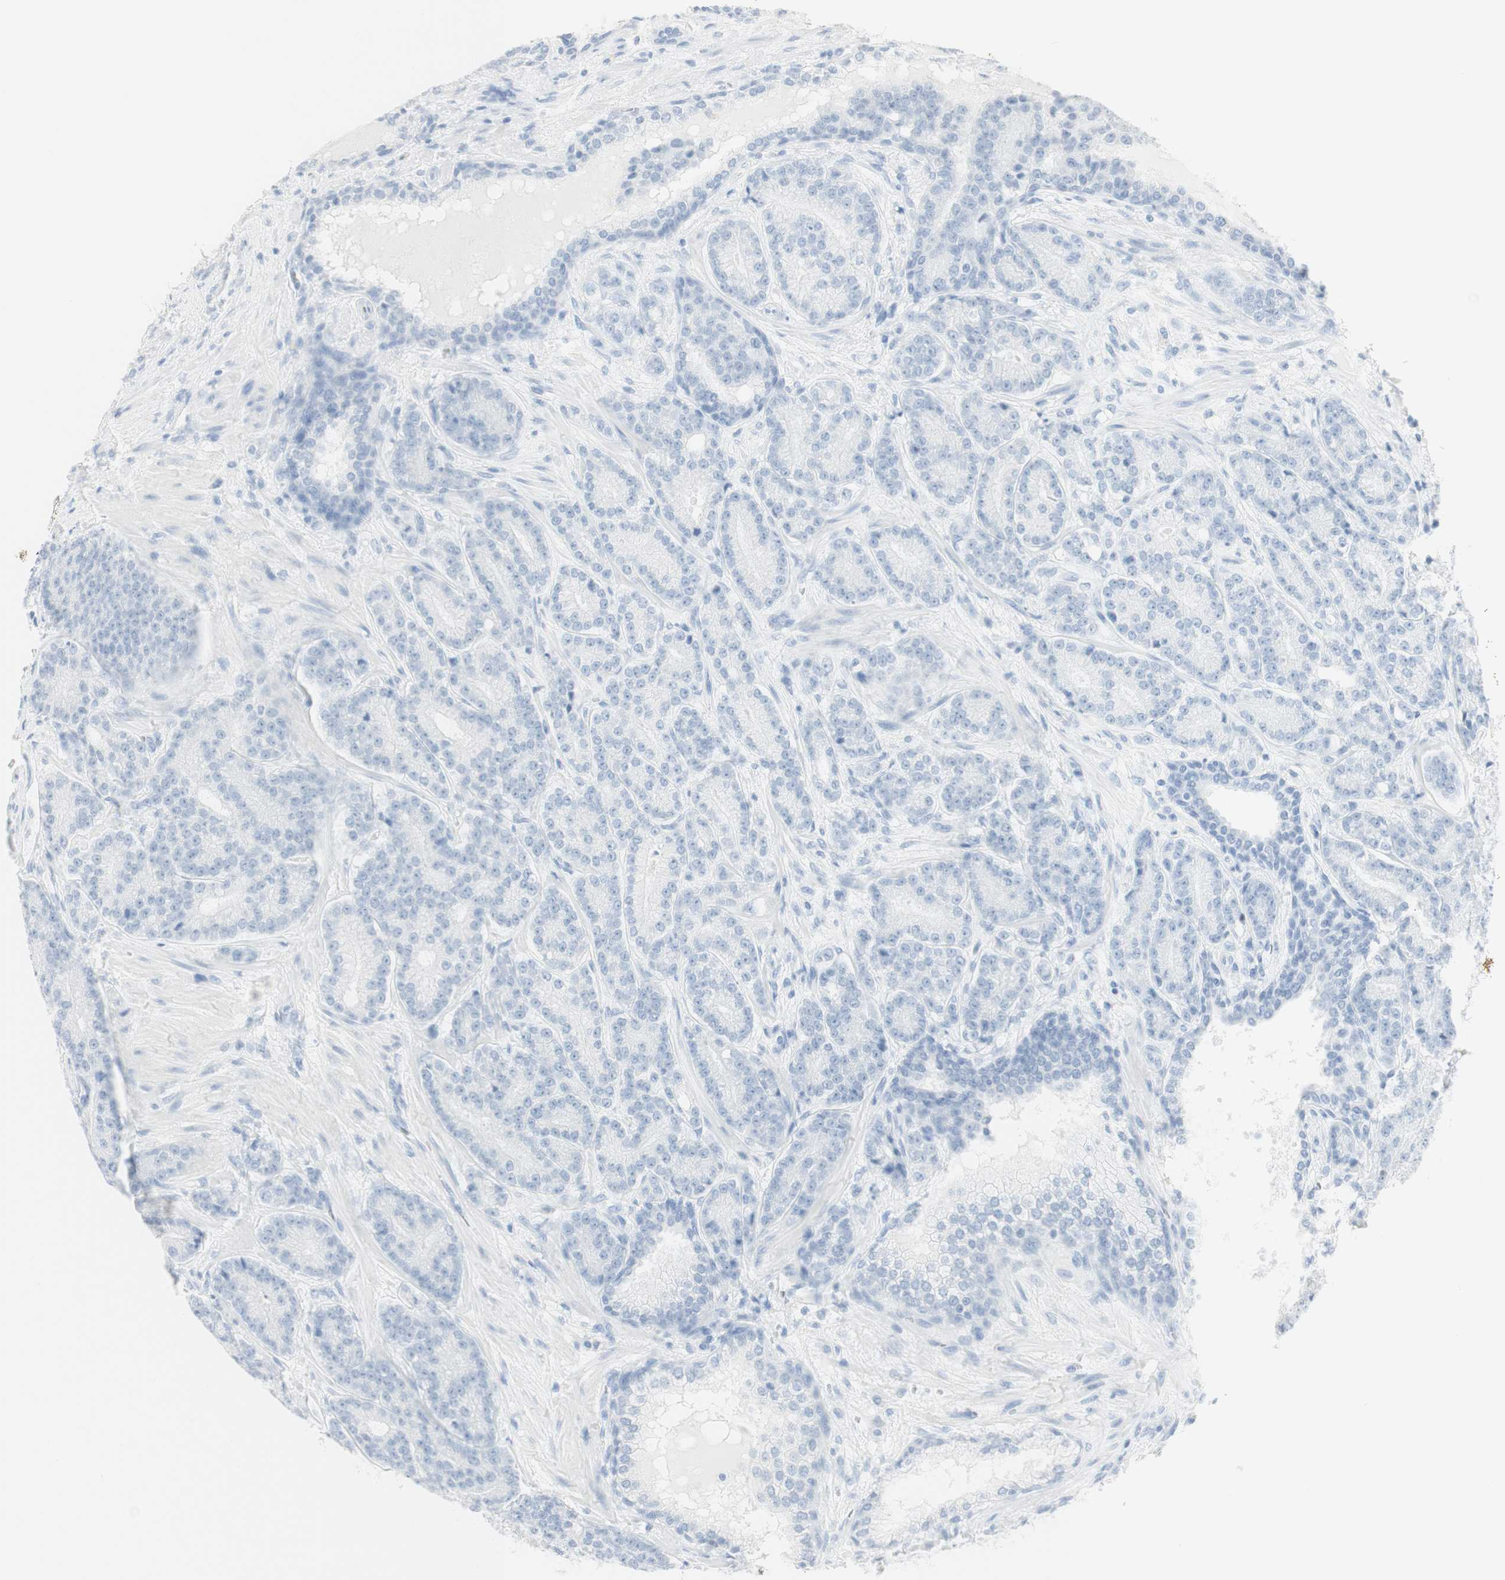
{"staining": {"intensity": "negative", "quantity": "none", "location": "none"}, "tissue": "prostate cancer", "cell_type": "Tumor cells", "image_type": "cancer", "snomed": [{"axis": "morphology", "description": "Adenocarcinoma, High grade"}, {"axis": "topography", "description": "Prostate"}], "caption": "Photomicrograph shows no significant protein positivity in tumor cells of prostate cancer.", "gene": "NAPSA", "patient": {"sex": "male", "age": 61}}